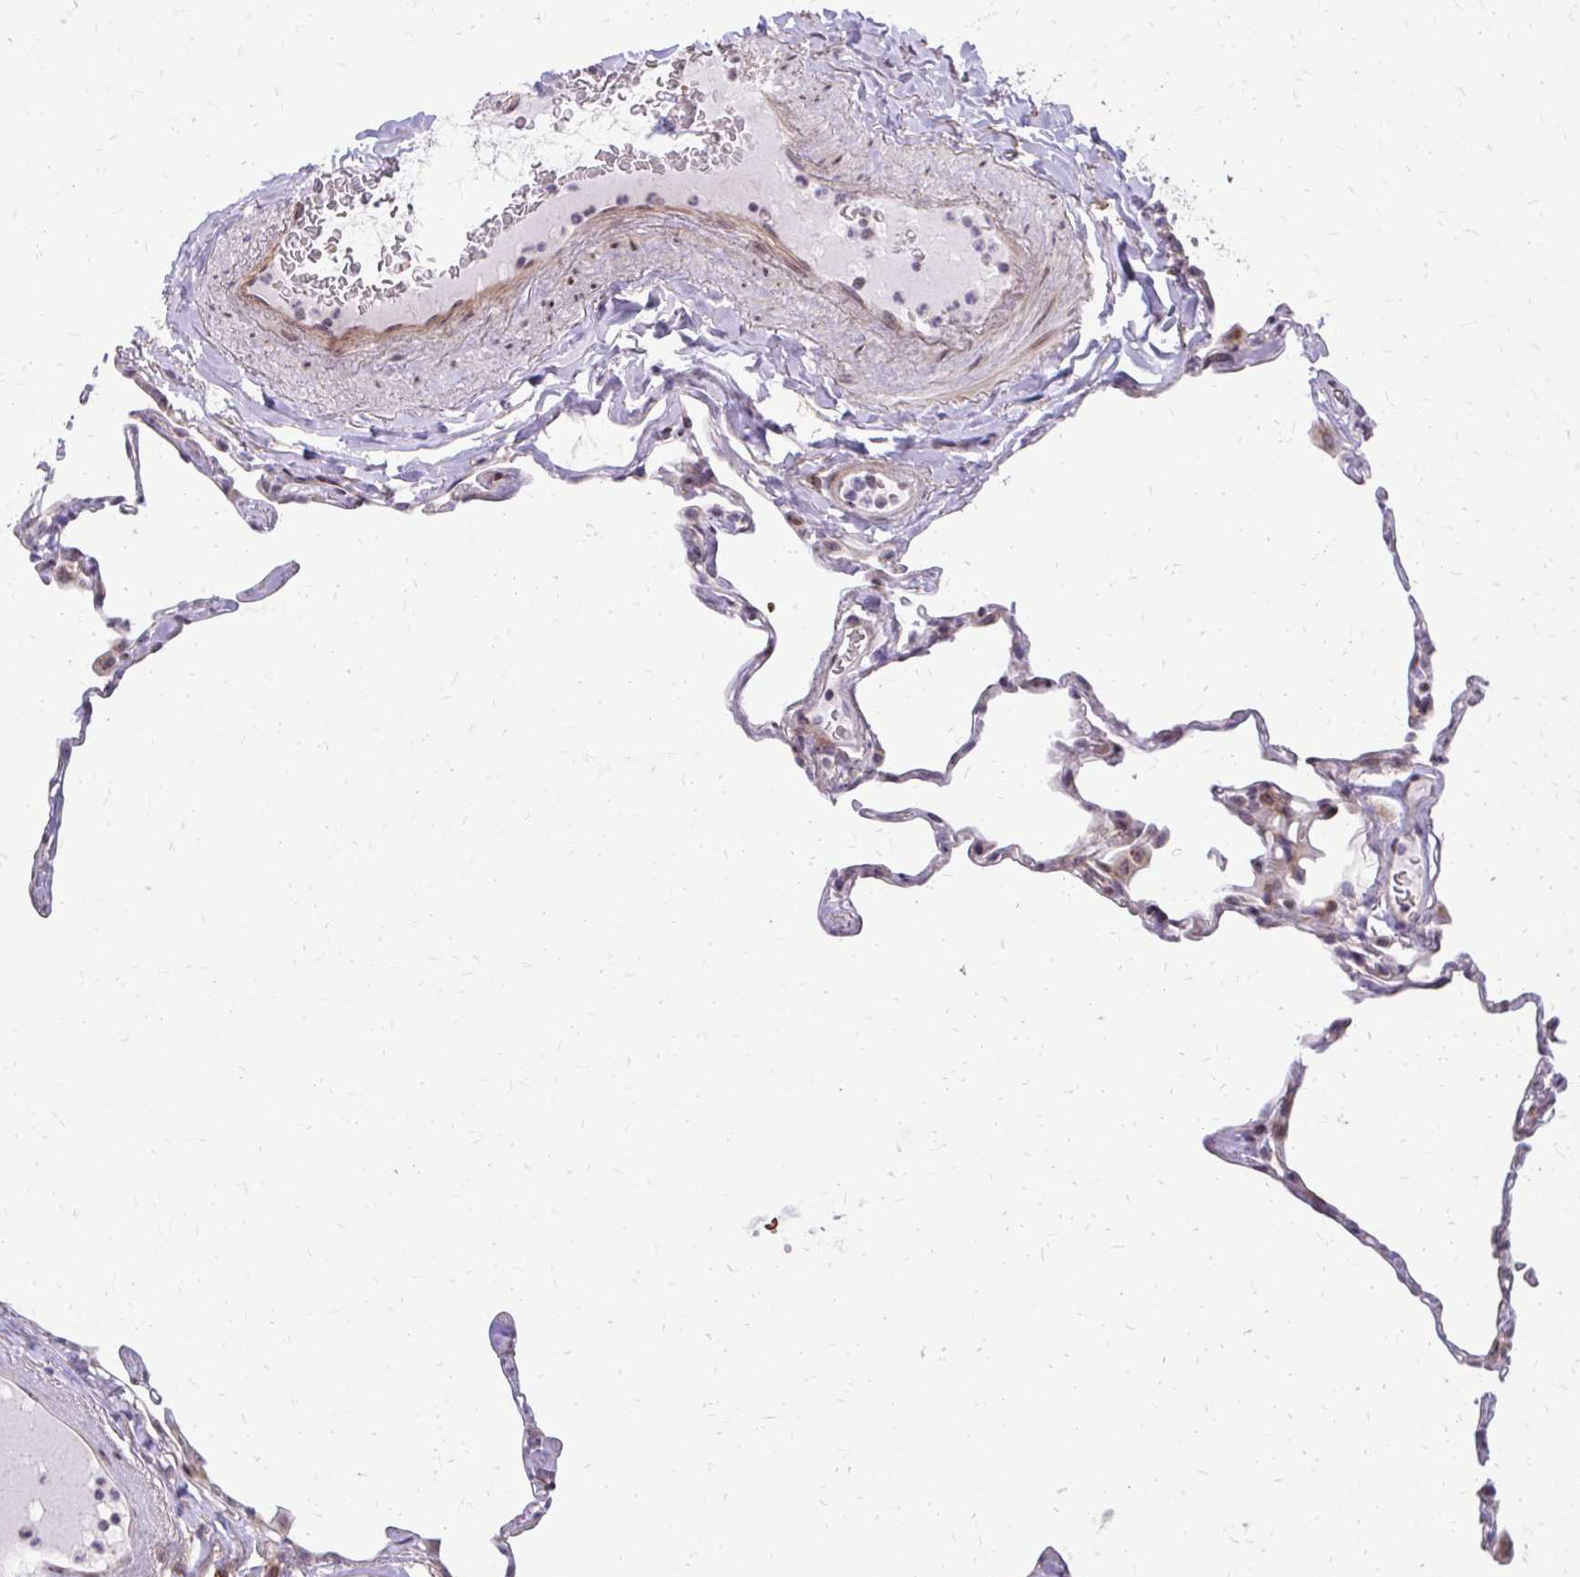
{"staining": {"intensity": "negative", "quantity": "none", "location": "none"}, "tissue": "lung", "cell_type": "Alveolar cells", "image_type": "normal", "snomed": [{"axis": "morphology", "description": "Normal tissue, NOS"}, {"axis": "topography", "description": "Lung"}], "caption": "An image of lung stained for a protein exhibits no brown staining in alveolar cells. The staining is performed using DAB brown chromogen with nuclei counter-stained in using hematoxylin.", "gene": "FUNDC2", "patient": {"sex": "male", "age": 65}}